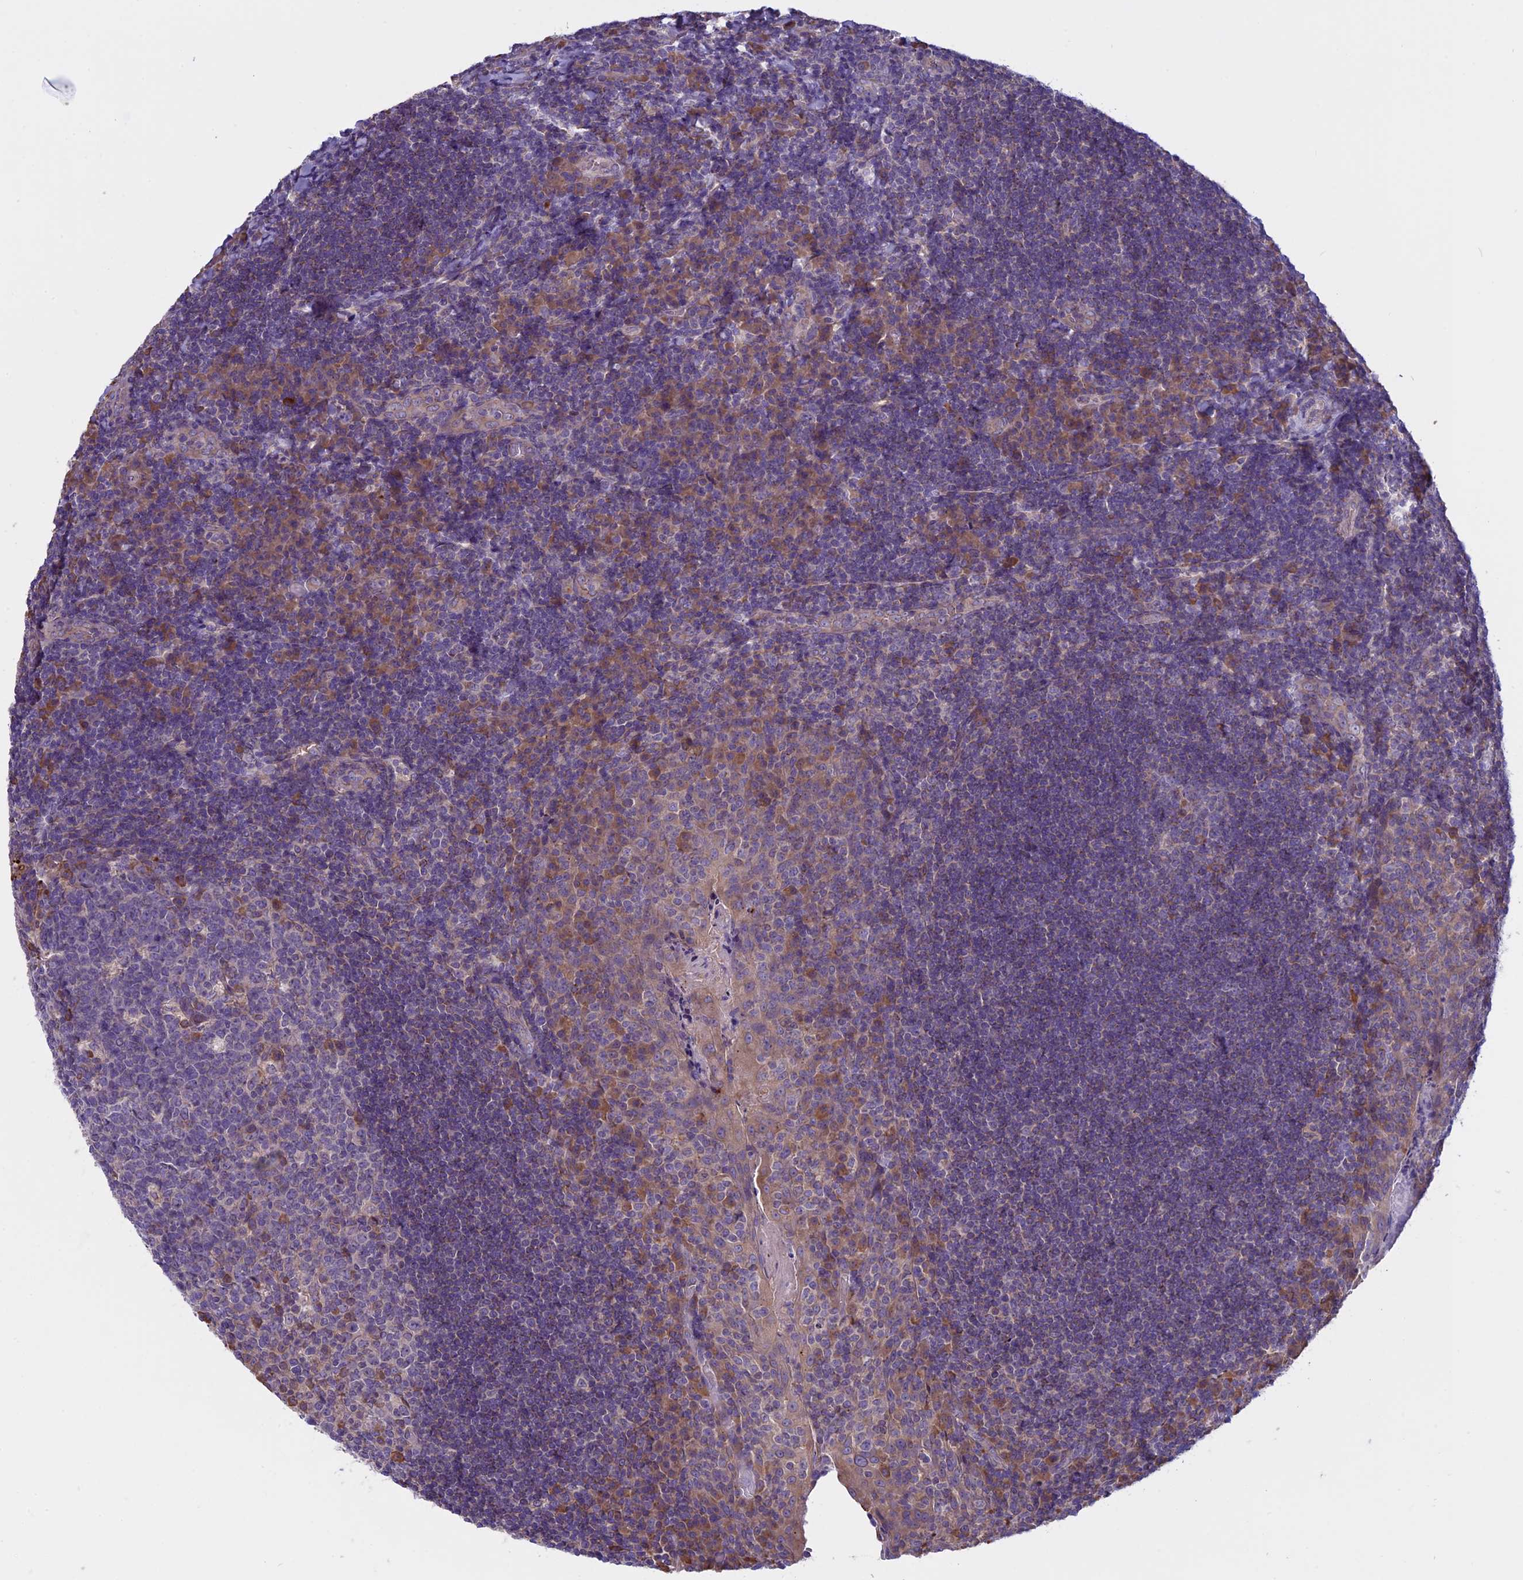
{"staining": {"intensity": "negative", "quantity": "none", "location": "none"}, "tissue": "tonsil", "cell_type": "Germinal center cells", "image_type": "normal", "snomed": [{"axis": "morphology", "description": "Normal tissue, NOS"}, {"axis": "topography", "description": "Tonsil"}], "caption": "DAB (3,3'-diaminobenzidine) immunohistochemical staining of unremarkable human tonsil demonstrates no significant staining in germinal center cells.", "gene": "DCTN5", "patient": {"sex": "male", "age": 17}}